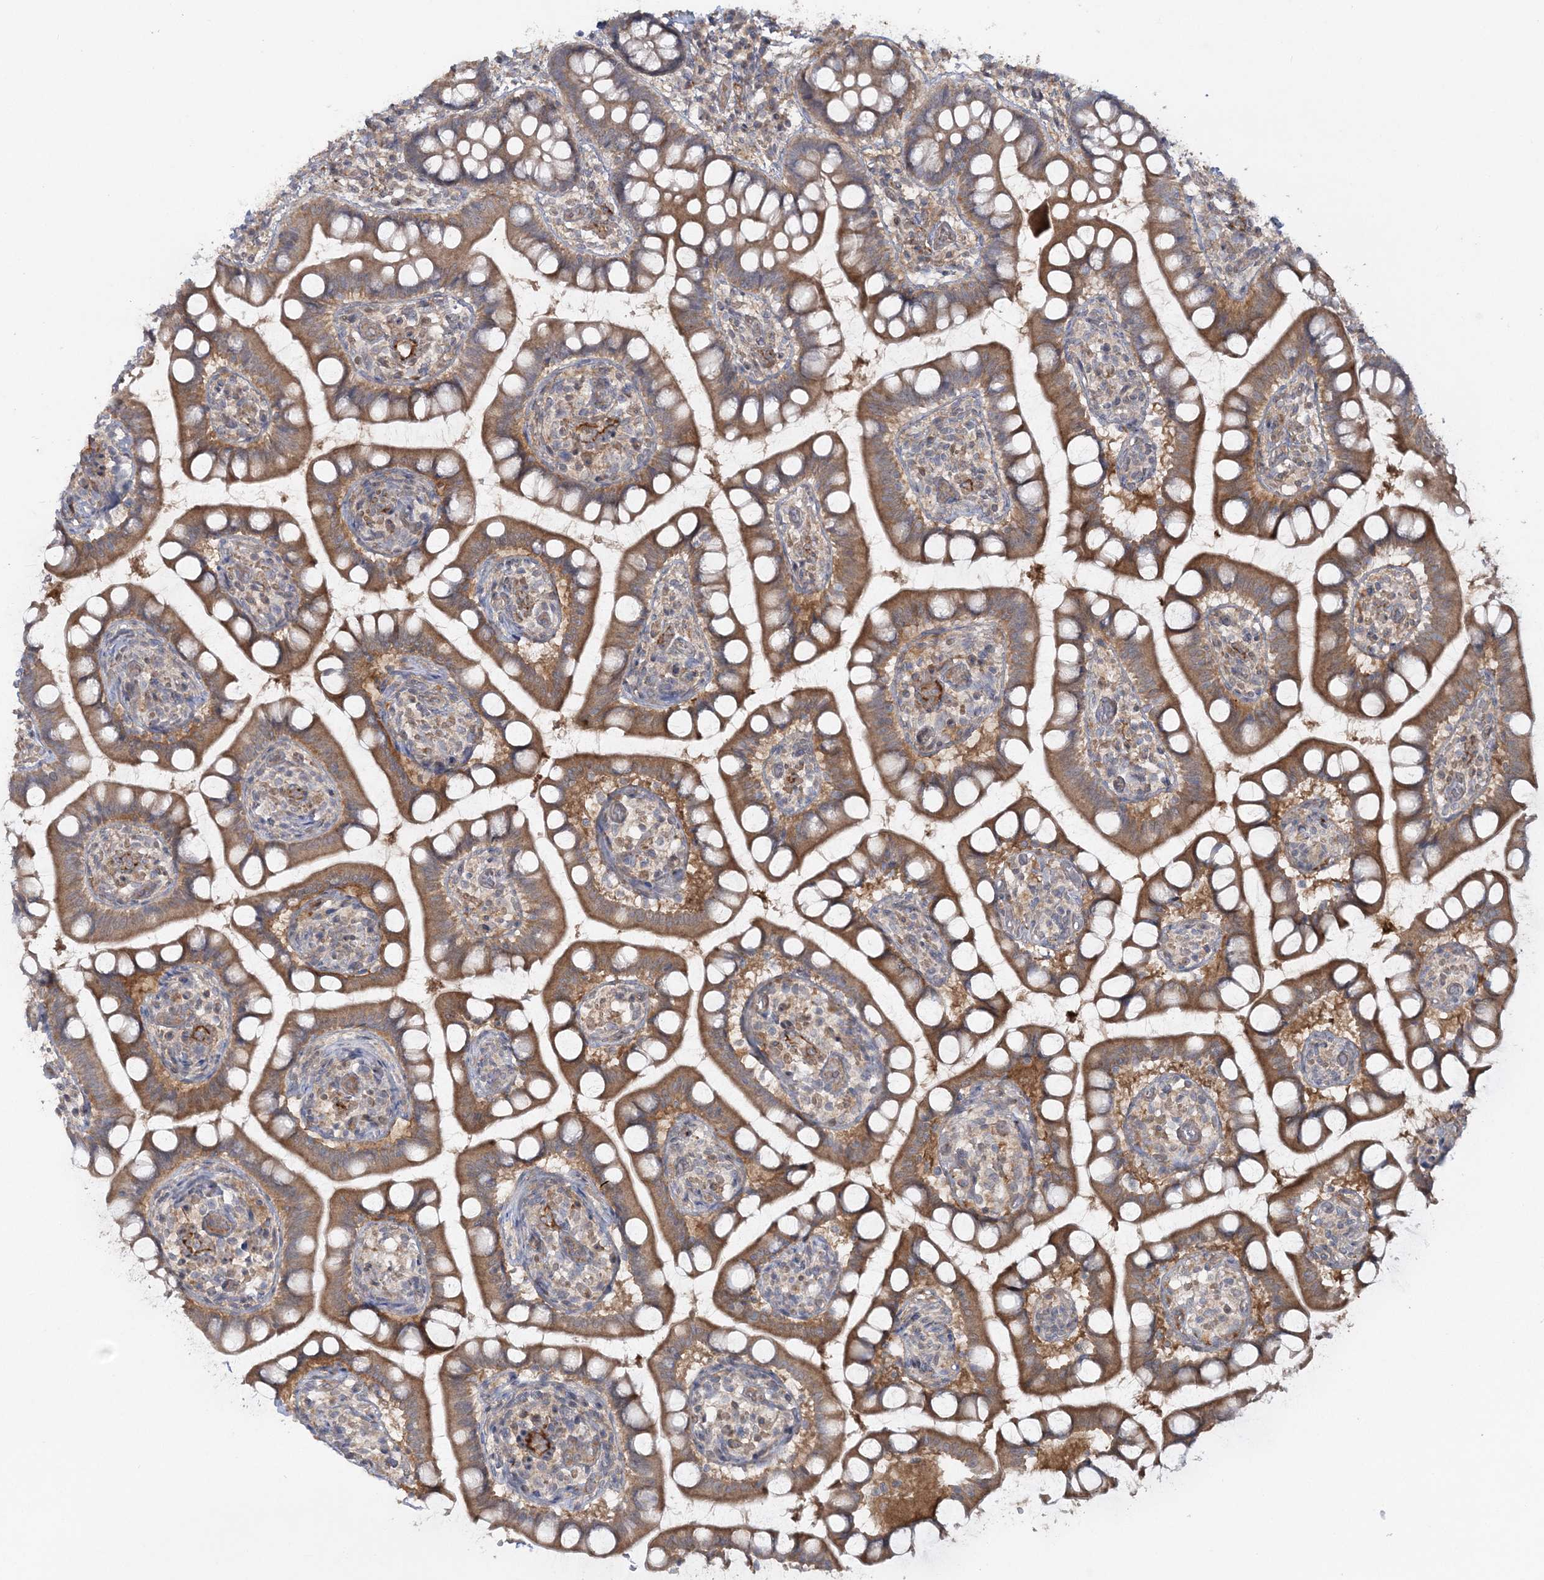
{"staining": {"intensity": "moderate", "quantity": ">75%", "location": "cytoplasmic/membranous"}, "tissue": "small intestine", "cell_type": "Glandular cells", "image_type": "normal", "snomed": [{"axis": "morphology", "description": "Normal tissue, NOS"}, {"axis": "topography", "description": "Small intestine"}], "caption": "The image displays immunohistochemical staining of unremarkable small intestine. There is moderate cytoplasmic/membranous staining is present in about >75% of glandular cells.", "gene": "MOCS2", "patient": {"sex": "male", "age": 52}}